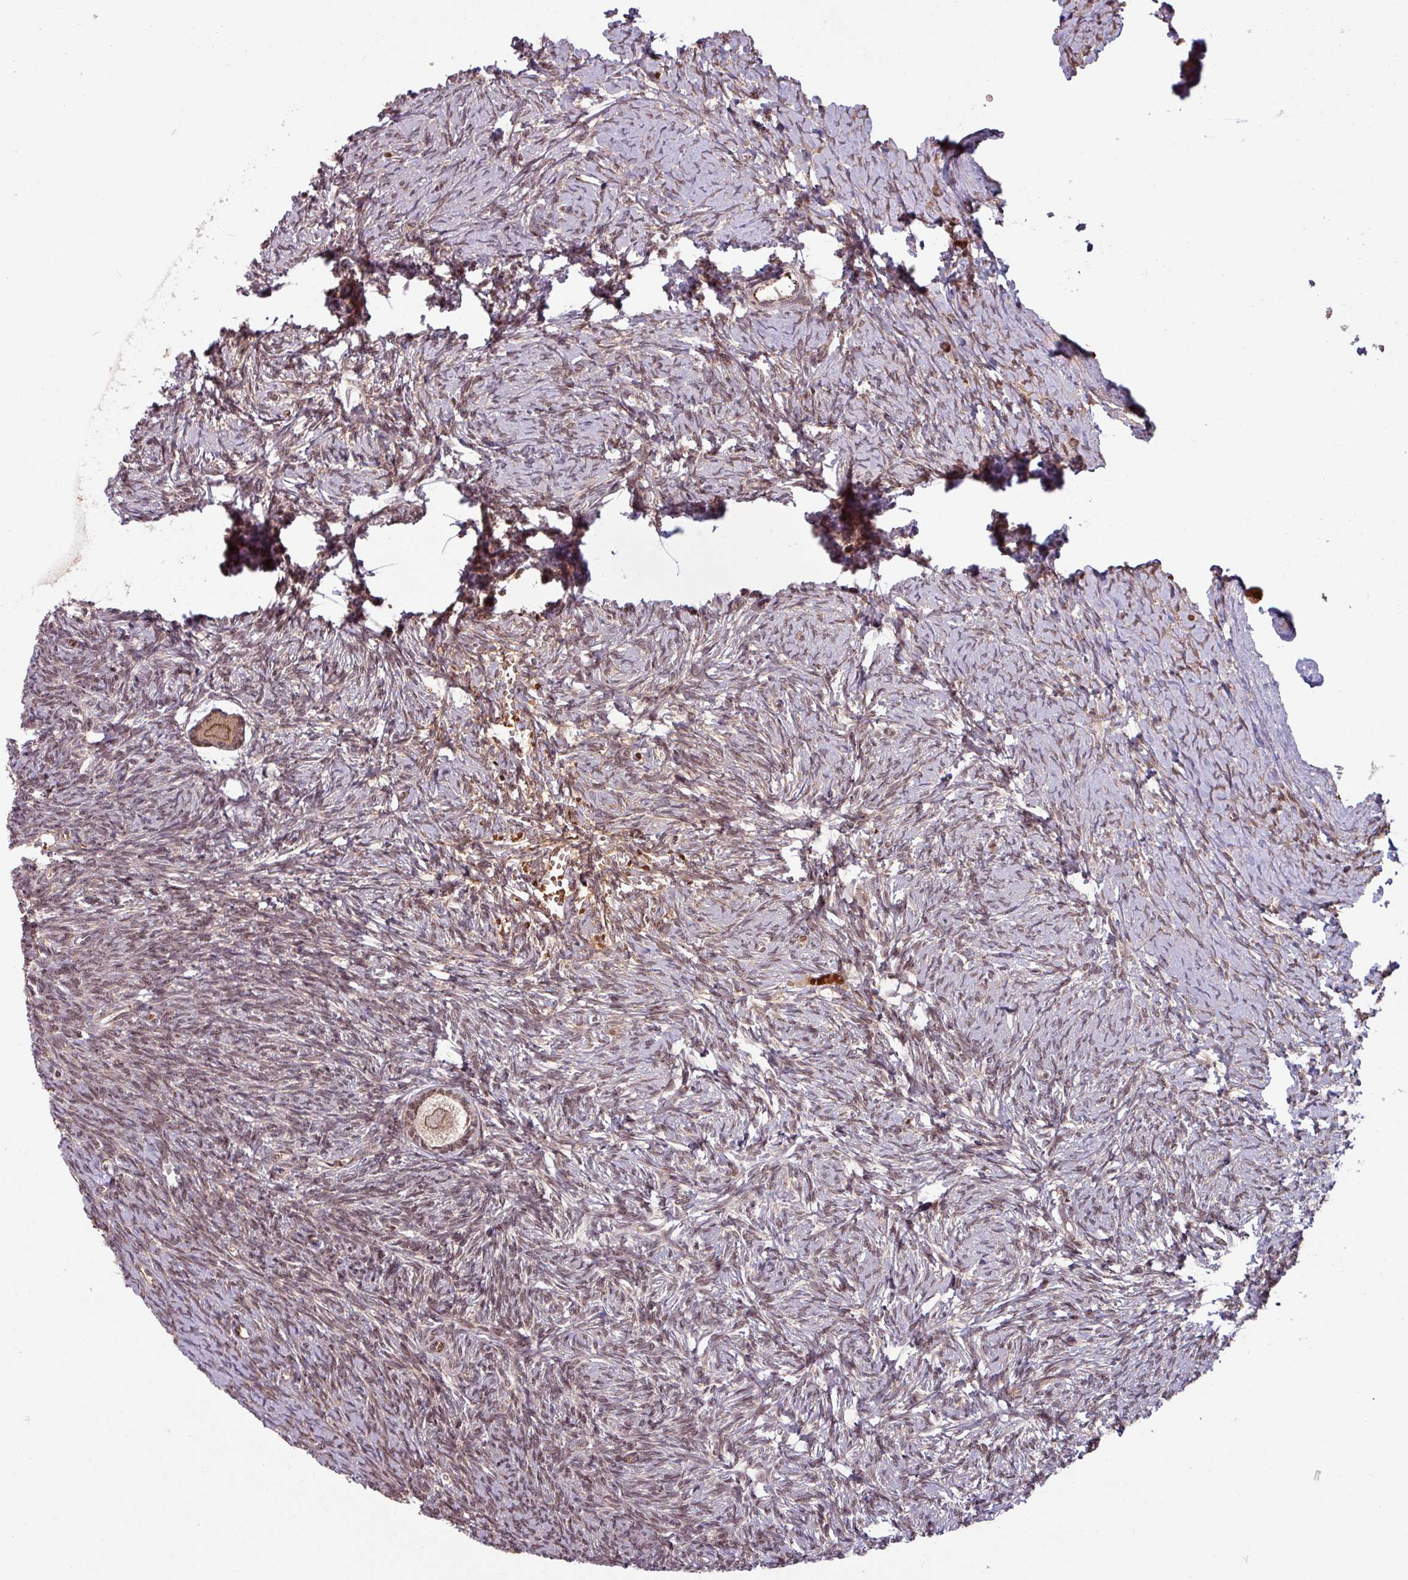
{"staining": {"intensity": "moderate", "quantity": ">75%", "location": "cytoplasmic/membranous,nuclear"}, "tissue": "ovary", "cell_type": "Follicle cells", "image_type": "normal", "snomed": [{"axis": "morphology", "description": "Normal tissue, NOS"}, {"axis": "topography", "description": "Ovary"}], "caption": "Human ovary stained with a brown dye shows moderate cytoplasmic/membranous,nuclear positive expression in approximately >75% of follicle cells.", "gene": "RBM4B", "patient": {"sex": "female", "age": 39}}